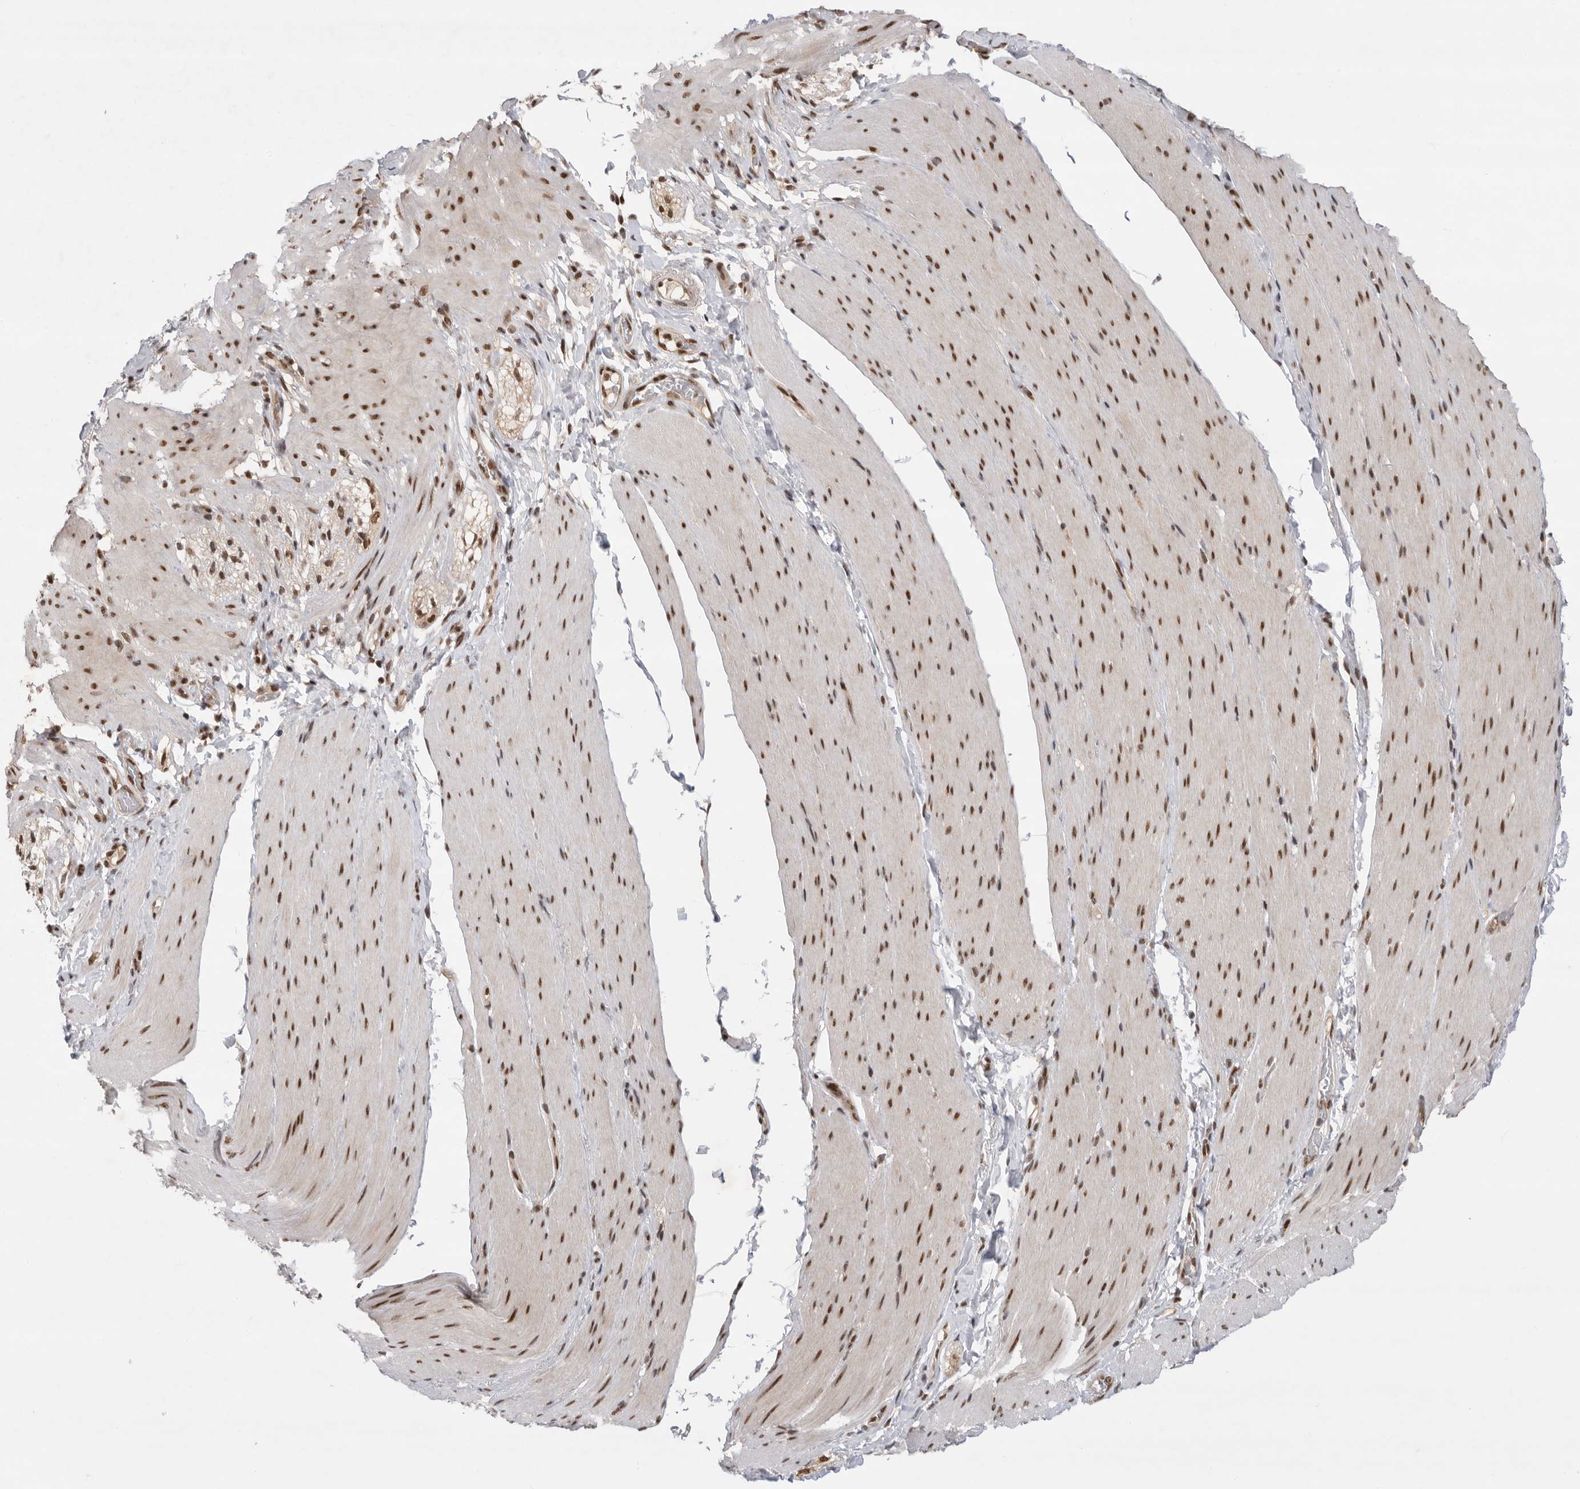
{"staining": {"intensity": "moderate", "quantity": ">75%", "location": "nuclear"}, "tissue": "smooth muscle", "cell_type": "Smooth muscle cells", "image_type": "normal", "snomed": [{"axis": "morphology", "description": "Normal tissue, NOS"}, {"axis": "topography", "description": "Smooth muscle"}, {"axis": "topography", "description": "Small intestine"}], "caption": "This is a micrograph of immunohistochemistry (IHC) staining of benign smooth muscle, which shows moderate expression in the nuclear of smooth muscle cells.", "gene": "ZNF830", "patient": {"sex": "female", "age": 84}}